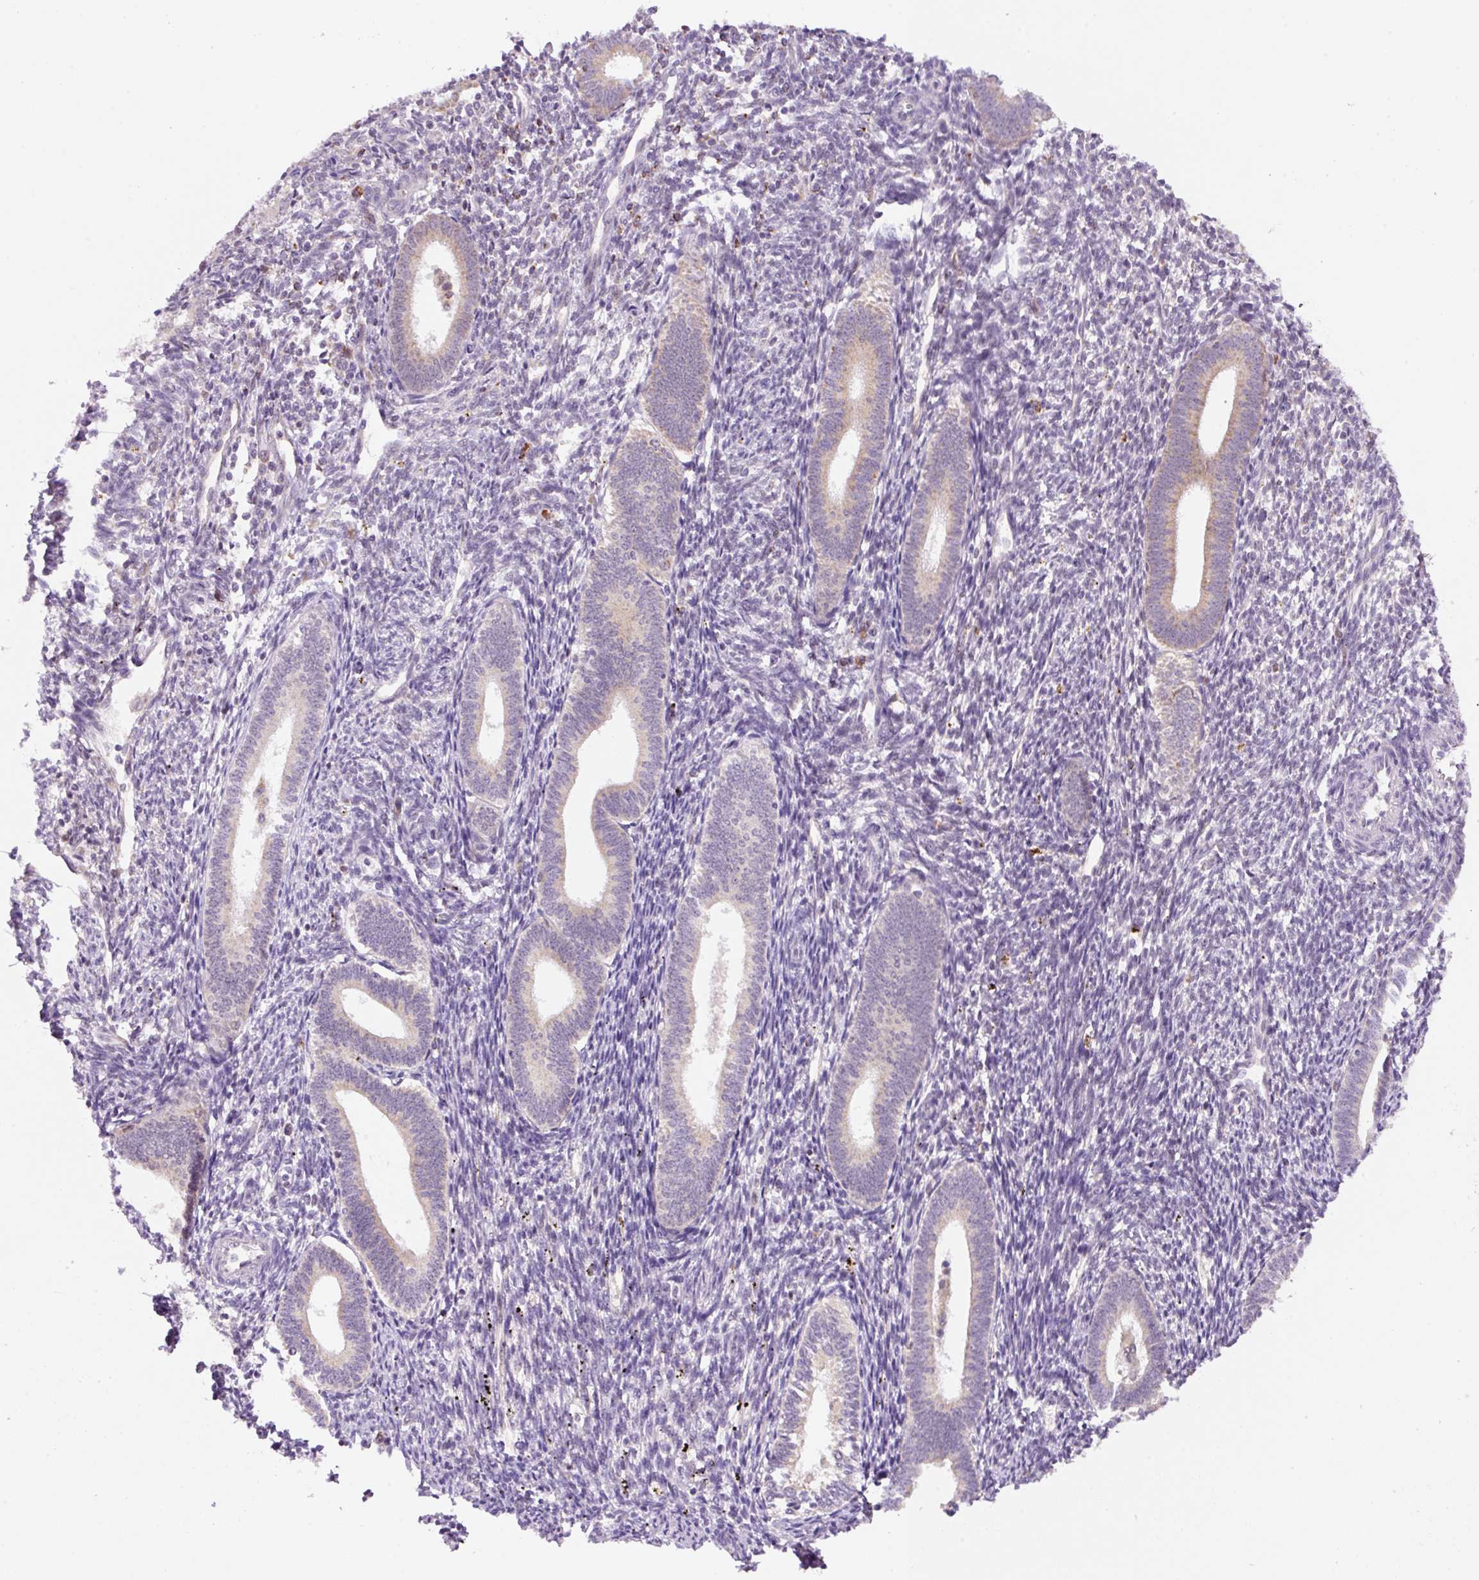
{"staining": {"intensity": "negative", "quantity": "none", "location": "none"}, "tissue": "endometrium", "cell_type": "Cells in endometrial stroma", "image_type": "normal", "snomed": [{"axis": "morphology", "description": "Normal tissue, NOS"}, {"axis": "topography", "description": "Endometrium"}], "caption": "Photomicrograph shows no protein expression in cells in endometrial stroma of benign endometrium.", "gene": "PCK2", "patient": {"sex": "female", "age": 41}}